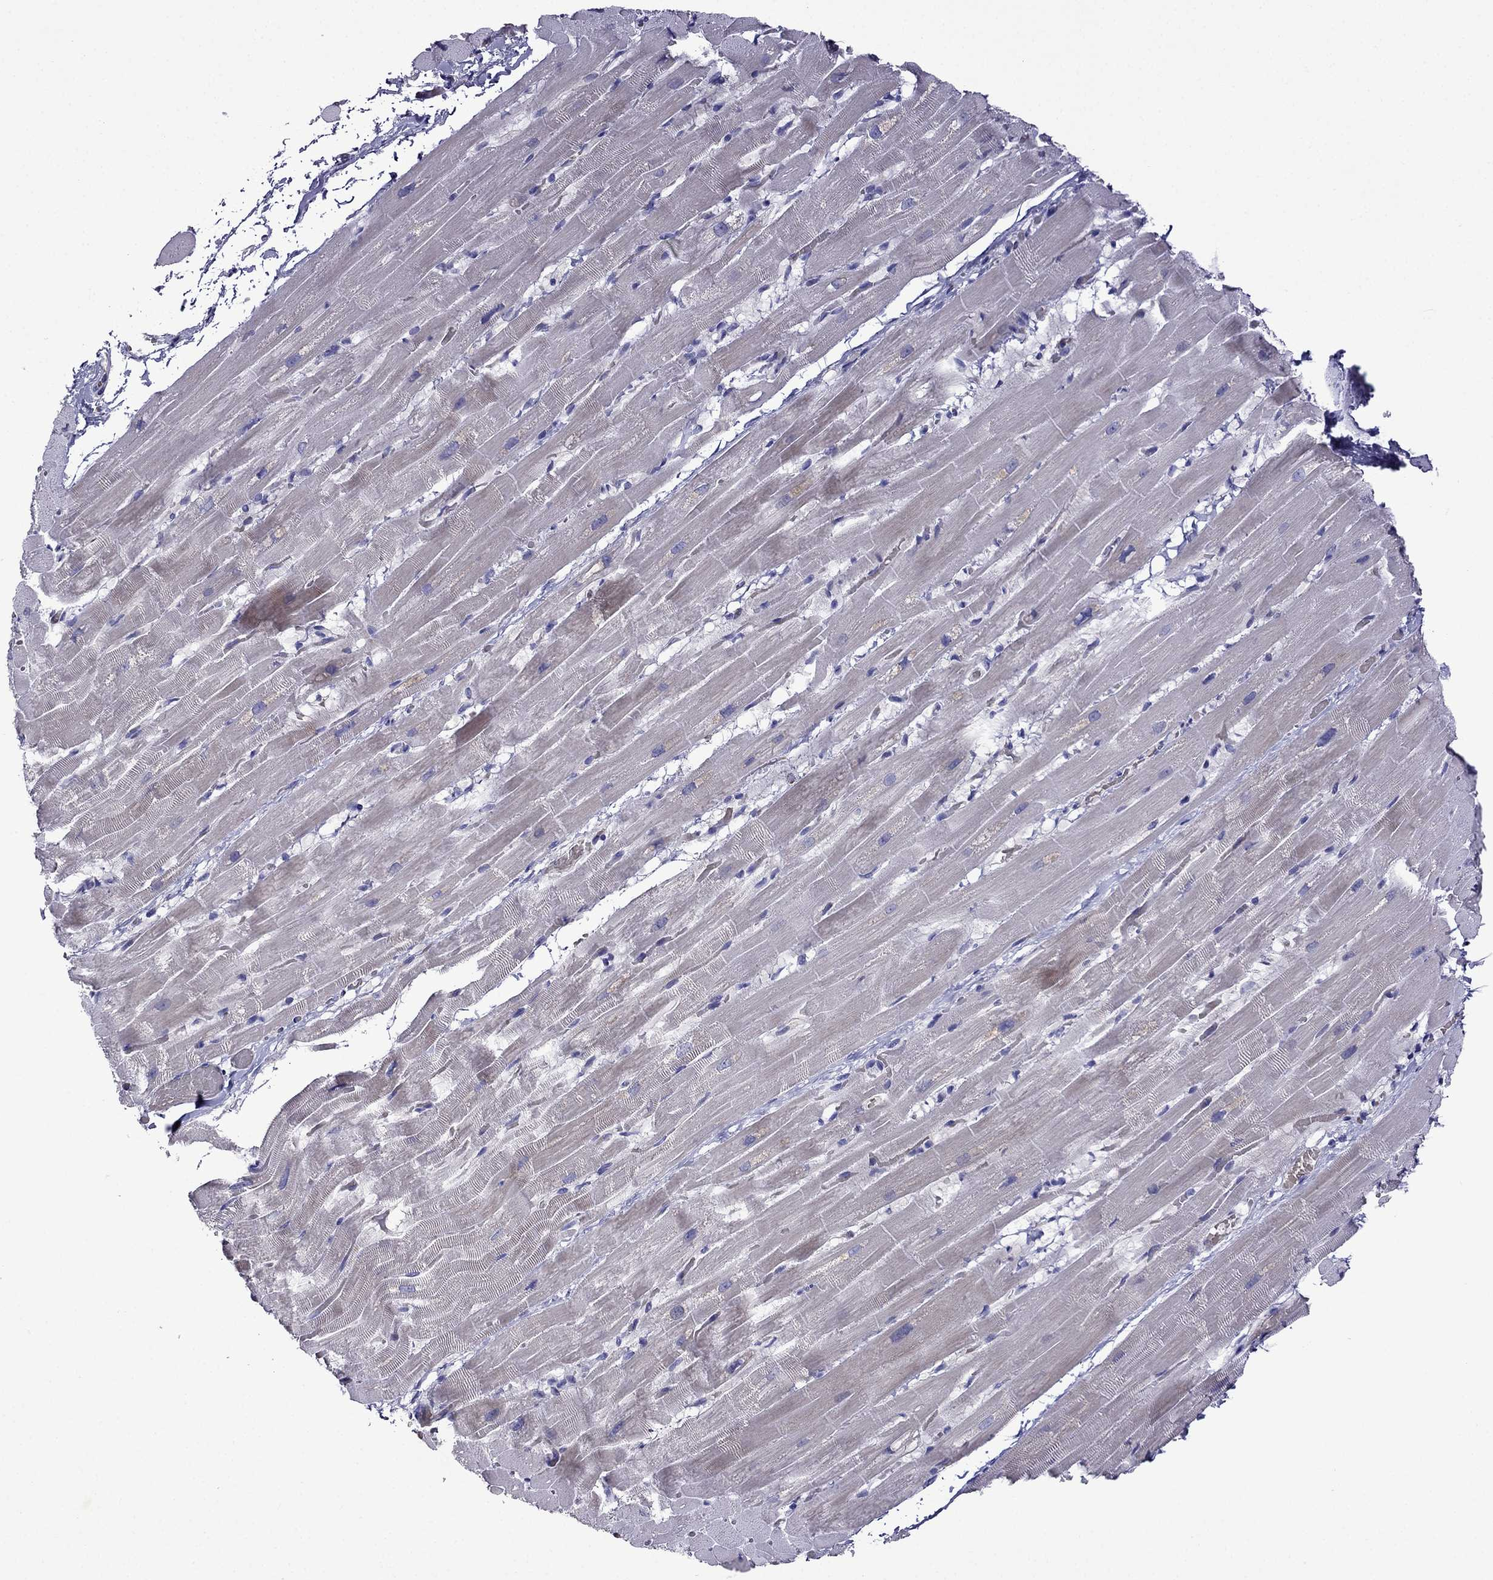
{"staining": {"intensity": "strong", "quantity": "25%-75%", "location": "cytoplasmic/membranous"}, "tissue": "heart muscle", "cell_type": "Cardiomyocytes", "image_type": "normal", "snomed": [{"axis": "morphology", "description": "Normal tissue, NOS"}, {"axis": "topography", "description": "Heart"}], "caption": "Cardiomyocytes reveal high levels of strong cytoplasmic/membranous expression in about 25%-75% of cells in normal heart muscle. The staining was performed using DAB to visualize the protein expression in brown, while the nuclei were stained in blue with hematoxylin (Magnification: 20x).", "gene": "TDRD1", "patient": {"sex": "male", "age": 37}}